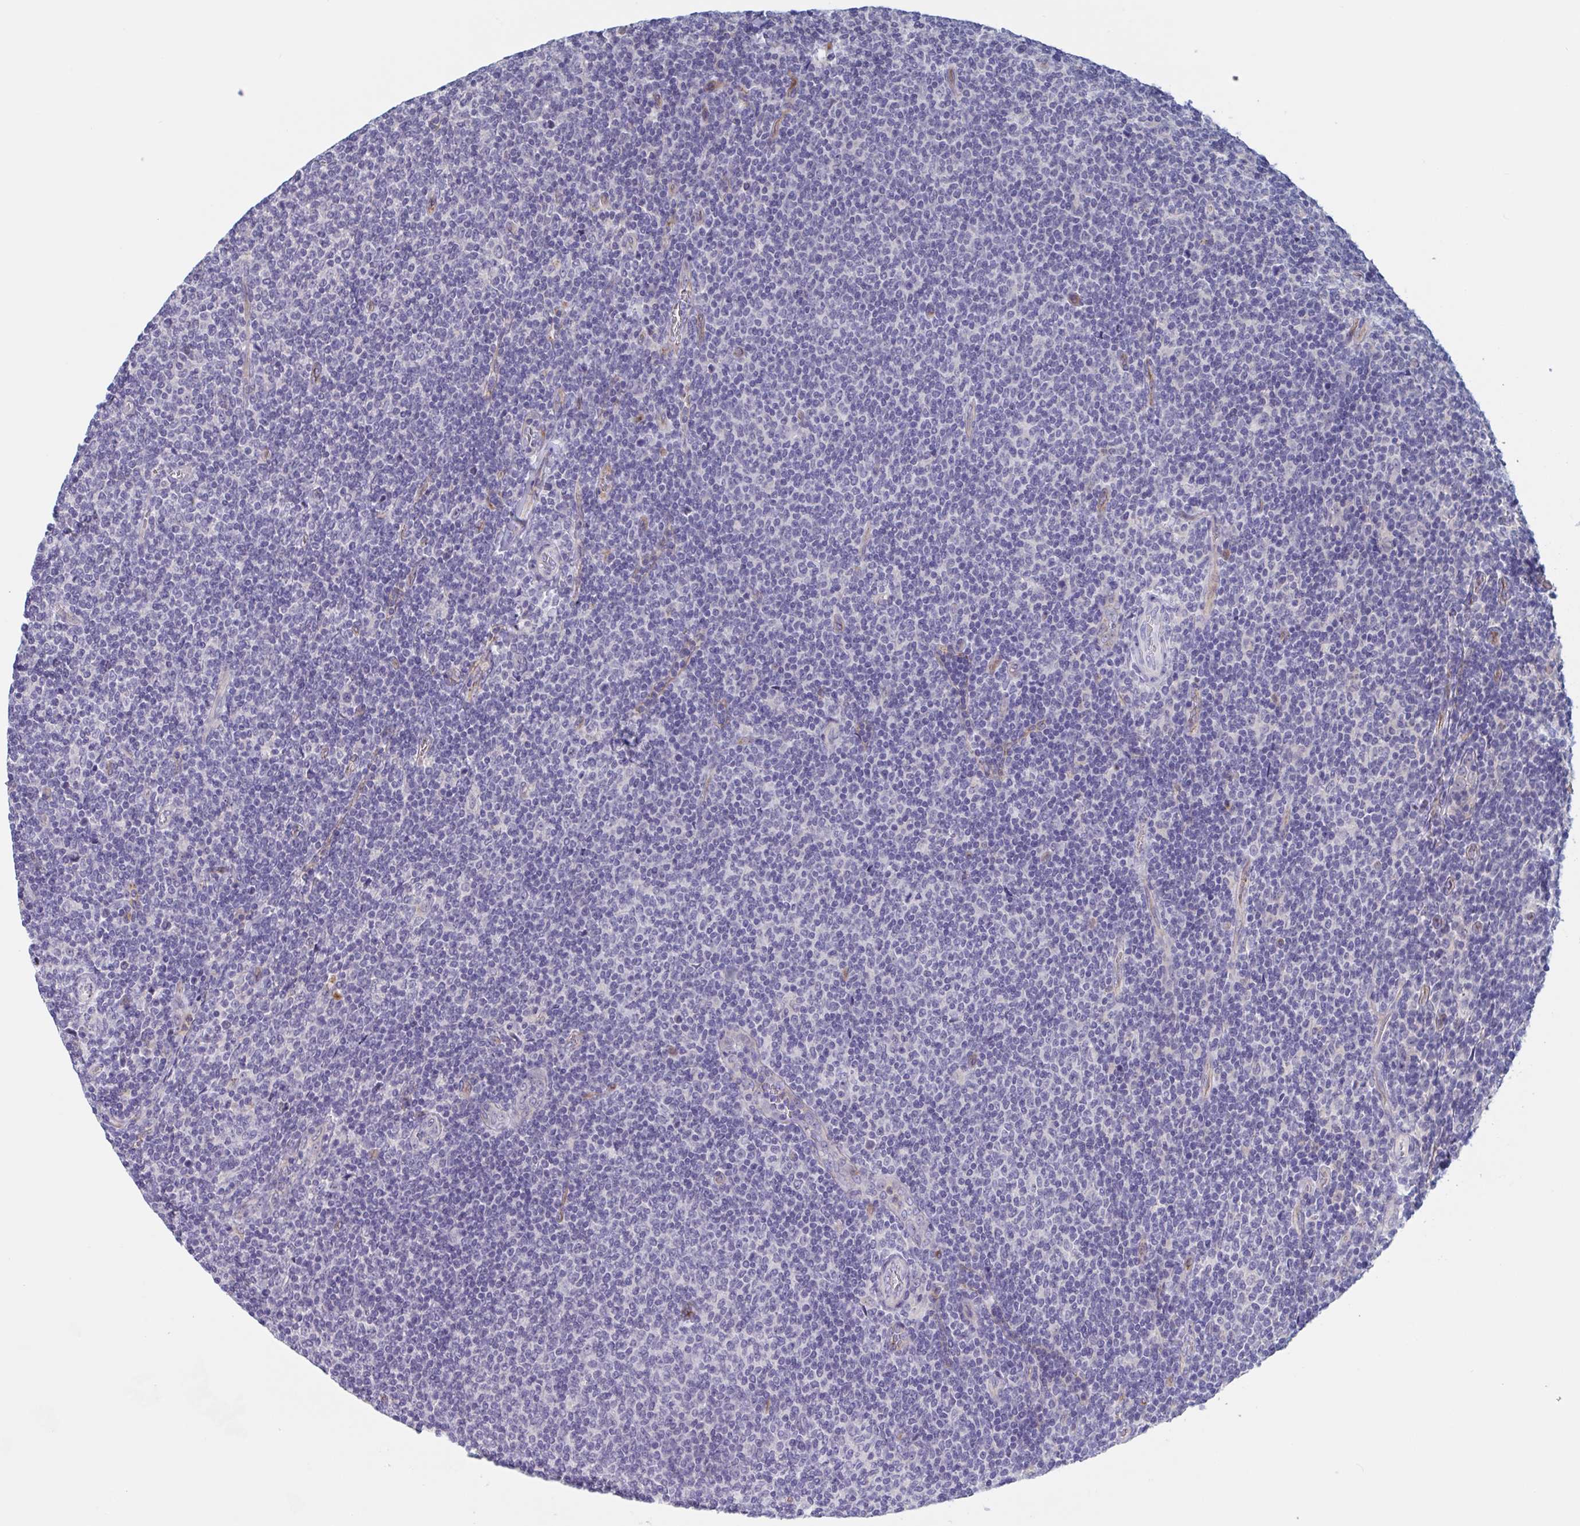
{"staining": {"intensity": "negative", "quantity": "none", "location": "none"}, "tissue": "lymphoma", "cell_type": "Tumor cells", "image_type": "cancer", "snomed": [{"axis": "morphology", "description": "Malignant lymphoma, non-Hodgkin's type, Low grade"}, {"axis": "topography", "description": "Lymph node"}], "caption": "Histopathology image shows no significant protein staining in tumor cells of lymphoma.", "gene": "ST14", "patient": {"sex": "male", "age": 52}}